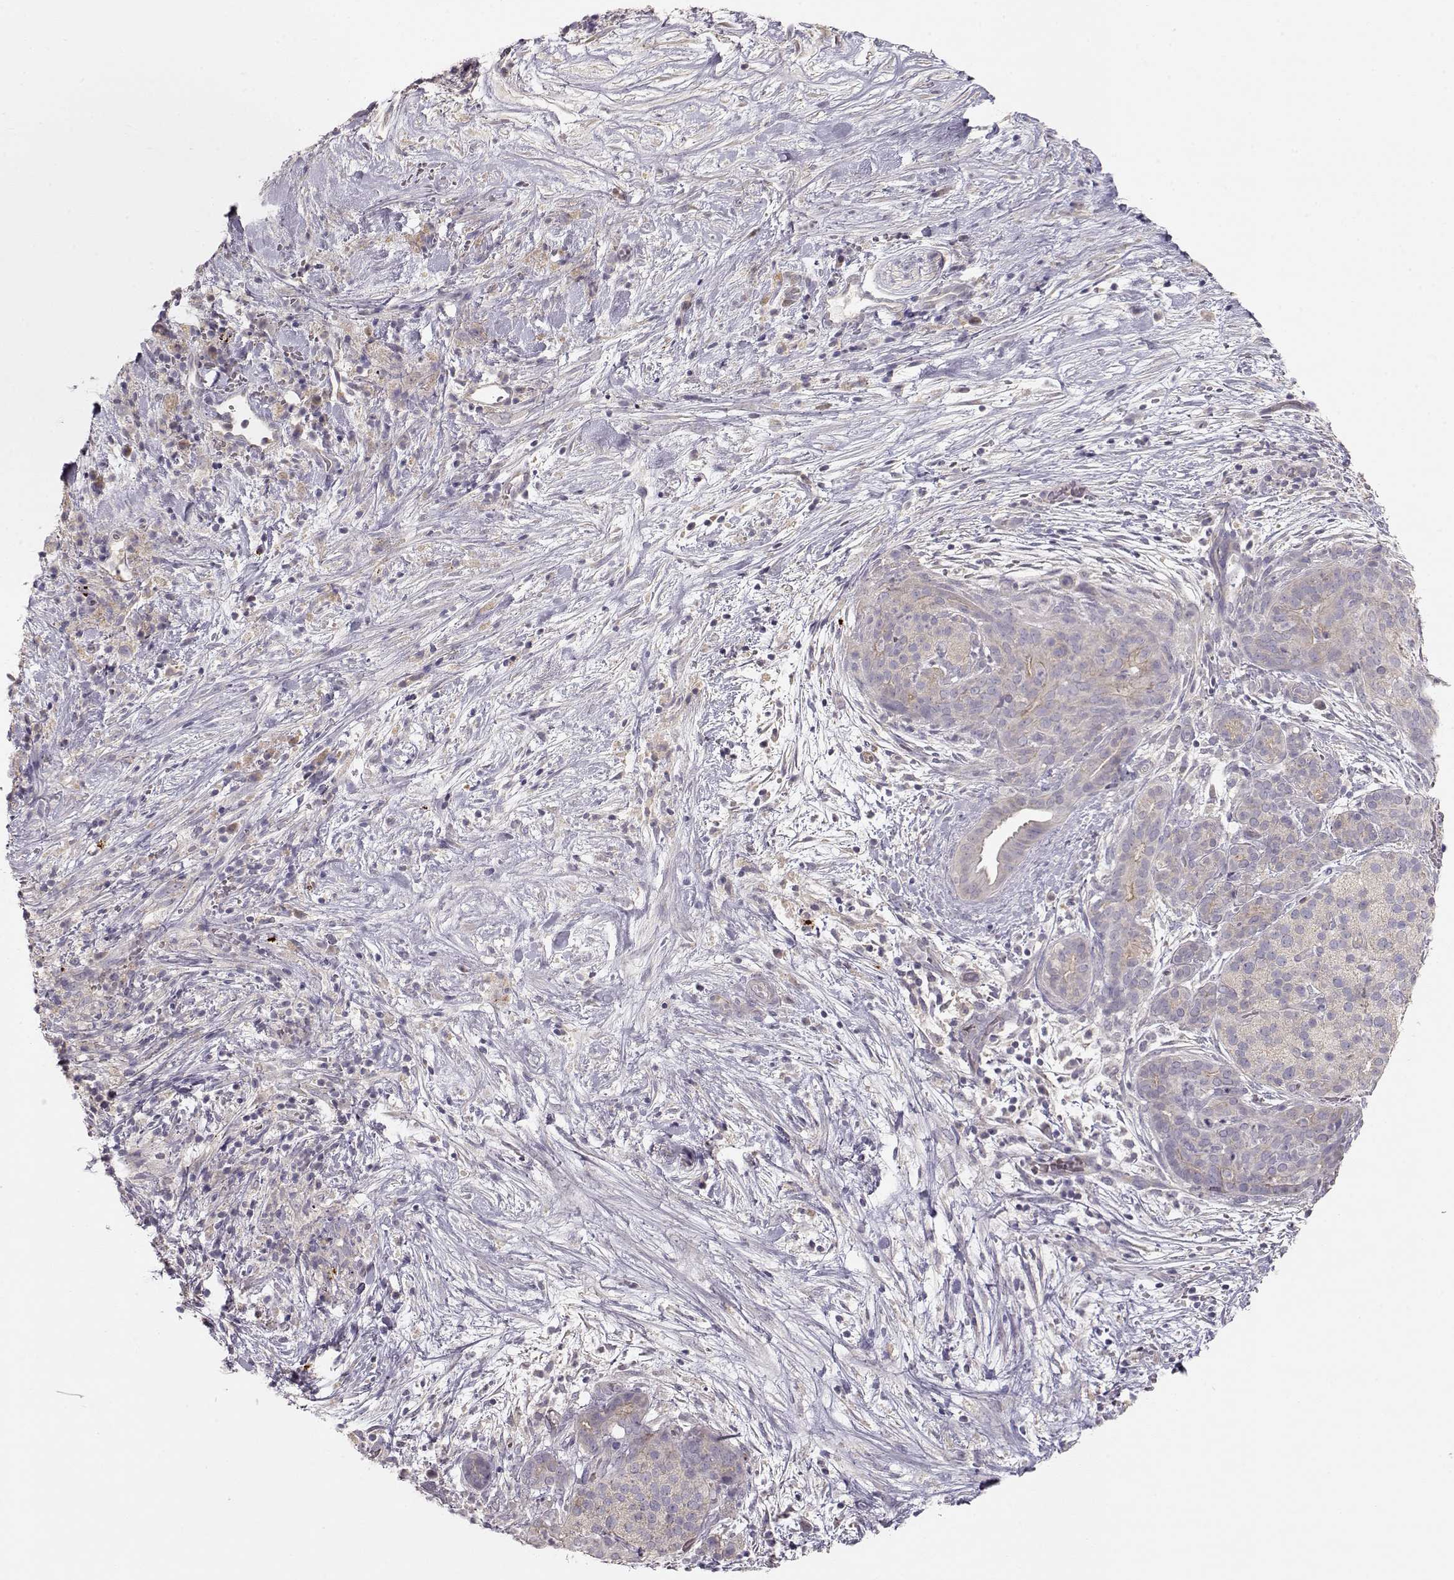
{"staining": {"intensity": "weak", "quantity": "<25%", "location": "cytoplasmic/membranous"}, "tissue": "pancreatic cancer", "cell_type": "Tumor cells", "image_type": "cancer", "snomed": [{"axis": "morphology", "description": "Adenocarcinoma, NOS"}, {"axis": "topography", "description": "Pancreas"}], "caption": "This is a image of immunohistochemistry (IHC) staining of pancreatic cancer (adenocarcinoma), which shows no expression in tumor cells.", "gene": "ARHGAP8", "patient": {"sex": "male", "age": 44}}